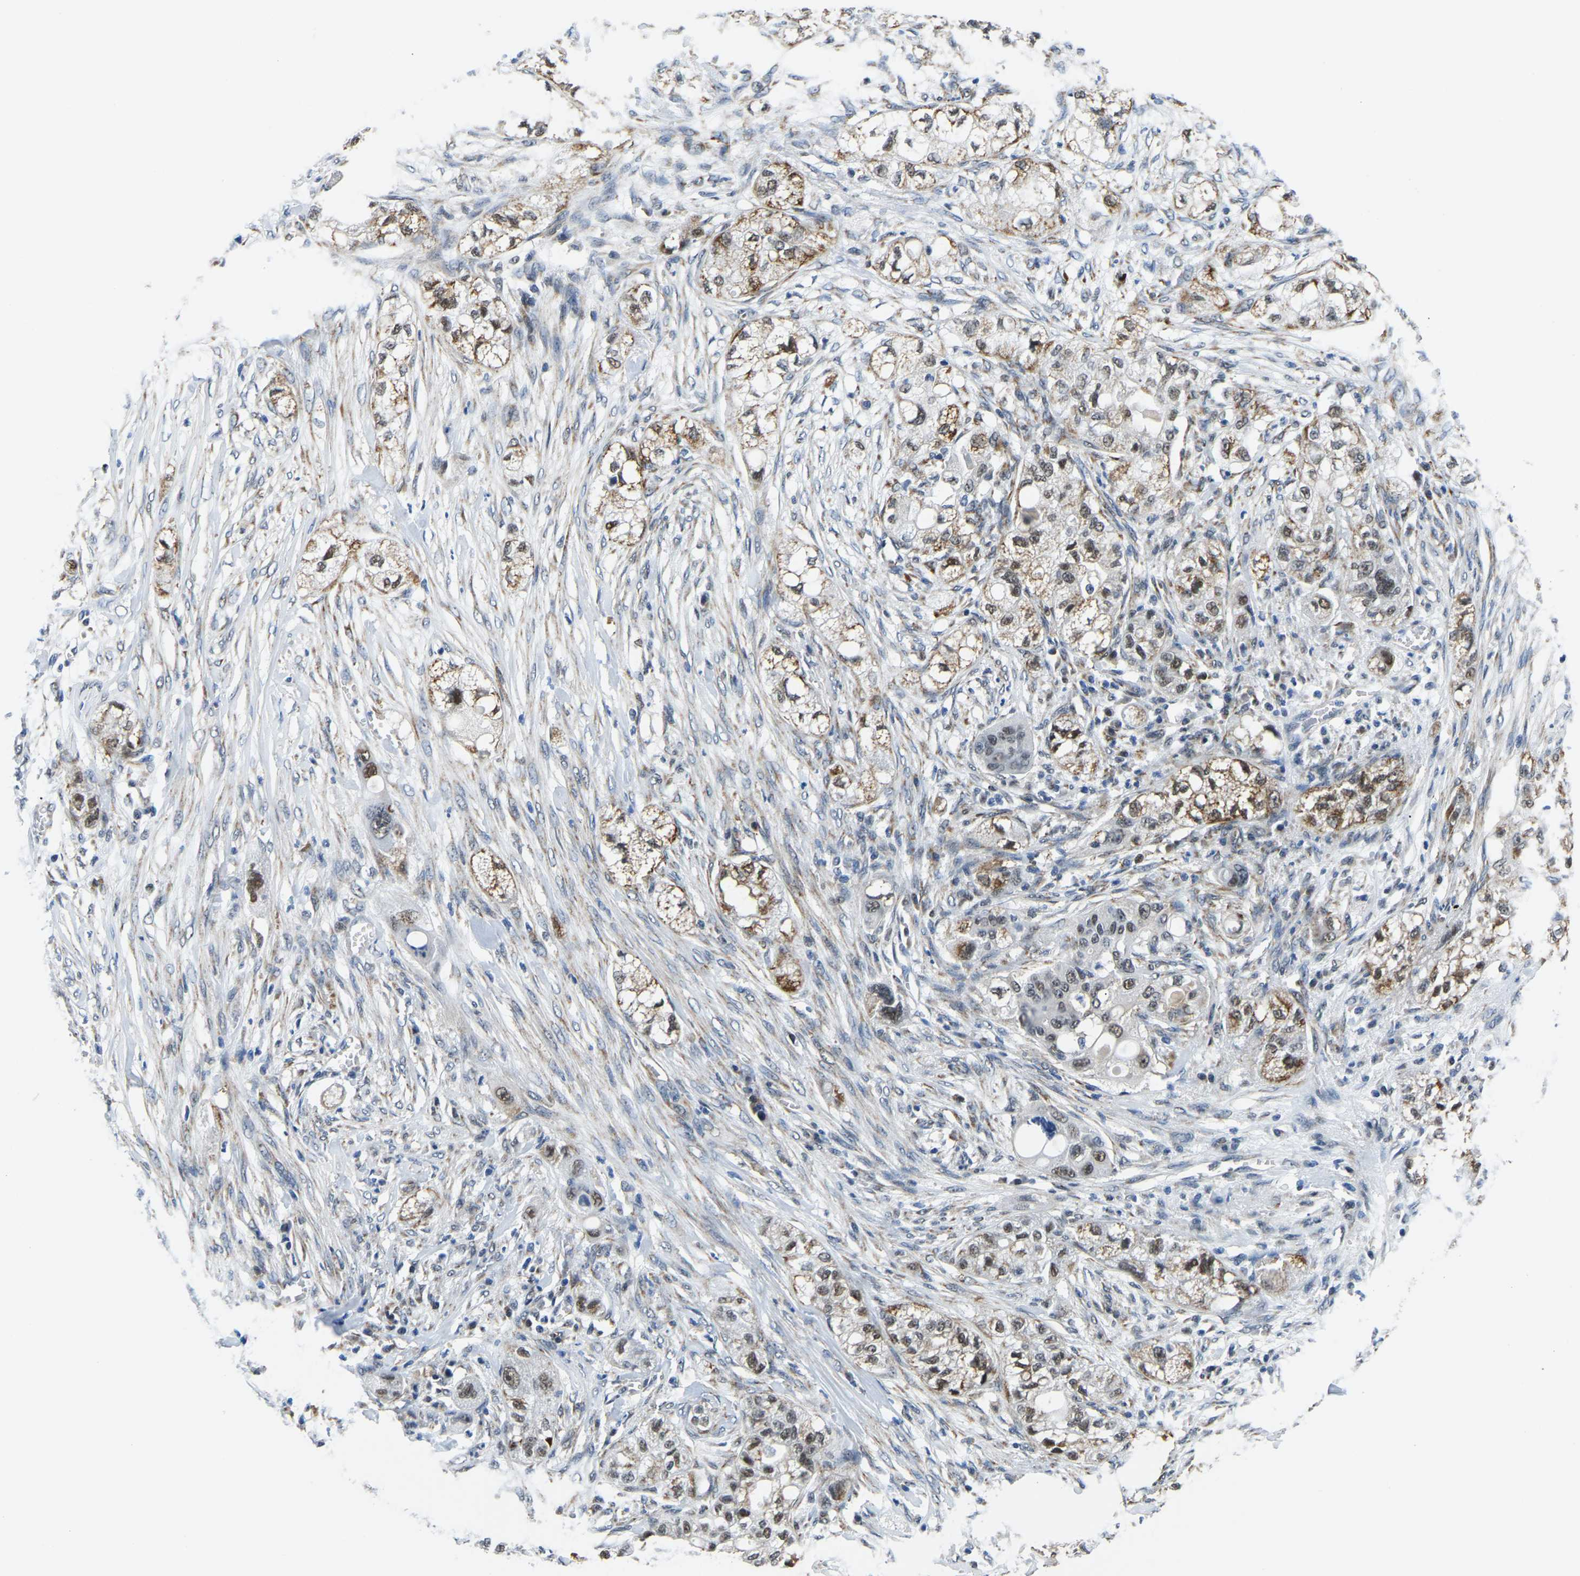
{"staining": {"intensity": "moderate", "quantity": ">75%", "location": "cytoplasmic/membranous,nuclear"}, "tissue": "pancreatic cancer", "cell_type": "Tumor cells", "image_type": "cancer", "snomed": [{"axis": "morphology", "description": "Adenocarcinoma, NOS"}, {"axis": "topography", "description": "Pancreas"}], "caption": "The image shows a brown stain indicating the presence of a protein in the cytoplasmic/membranous and nuclear of tumor cells in adenocarcinoma (pancreatic).", "gene": "BNIP3L", "patient": {"sex": "female", "age": 78}}